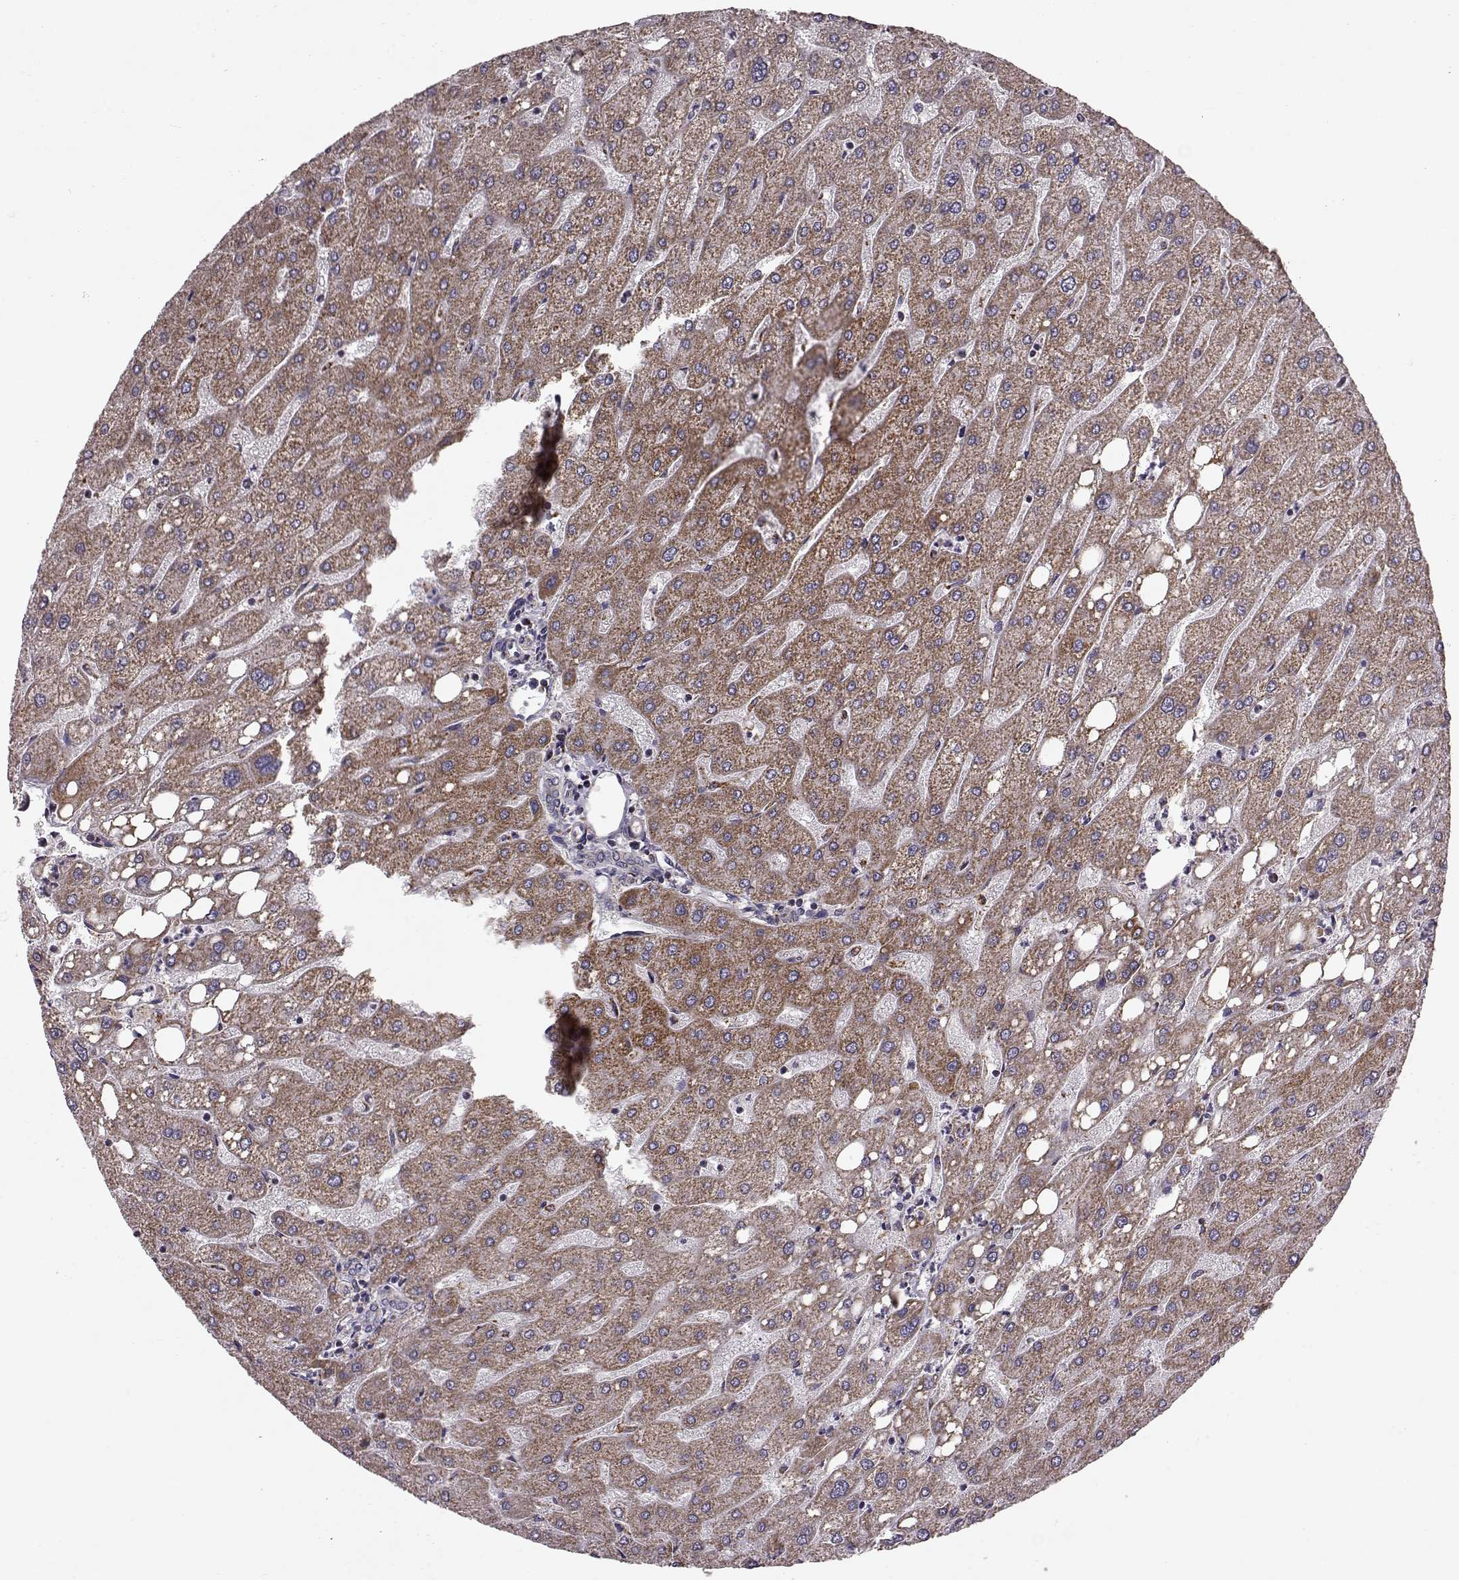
{"staining": {"intensity": "weak", "quantity": ">75%", "location": "cytoplasmic/membranous"}, "tissue": "liver", "cell_type": "Cholangiocytes", "image_type": "normal", "snomed": [{"axis": "morphology", "description": "Normal tissue, NOS"}, {"axis": "topography", "description": "Liver"}], "caption": "IHC histopathology image of unremarkable liver: liver stained using immunohistochemistry shows low levels of weak protein expression localized specifically in the cytoplasmic/membranous of cholangiocytes, appearing as a cytoplasmic/membranous brown color.", "gene": "ATP5MF", "patient": {"sex": "male", "age": 67}}